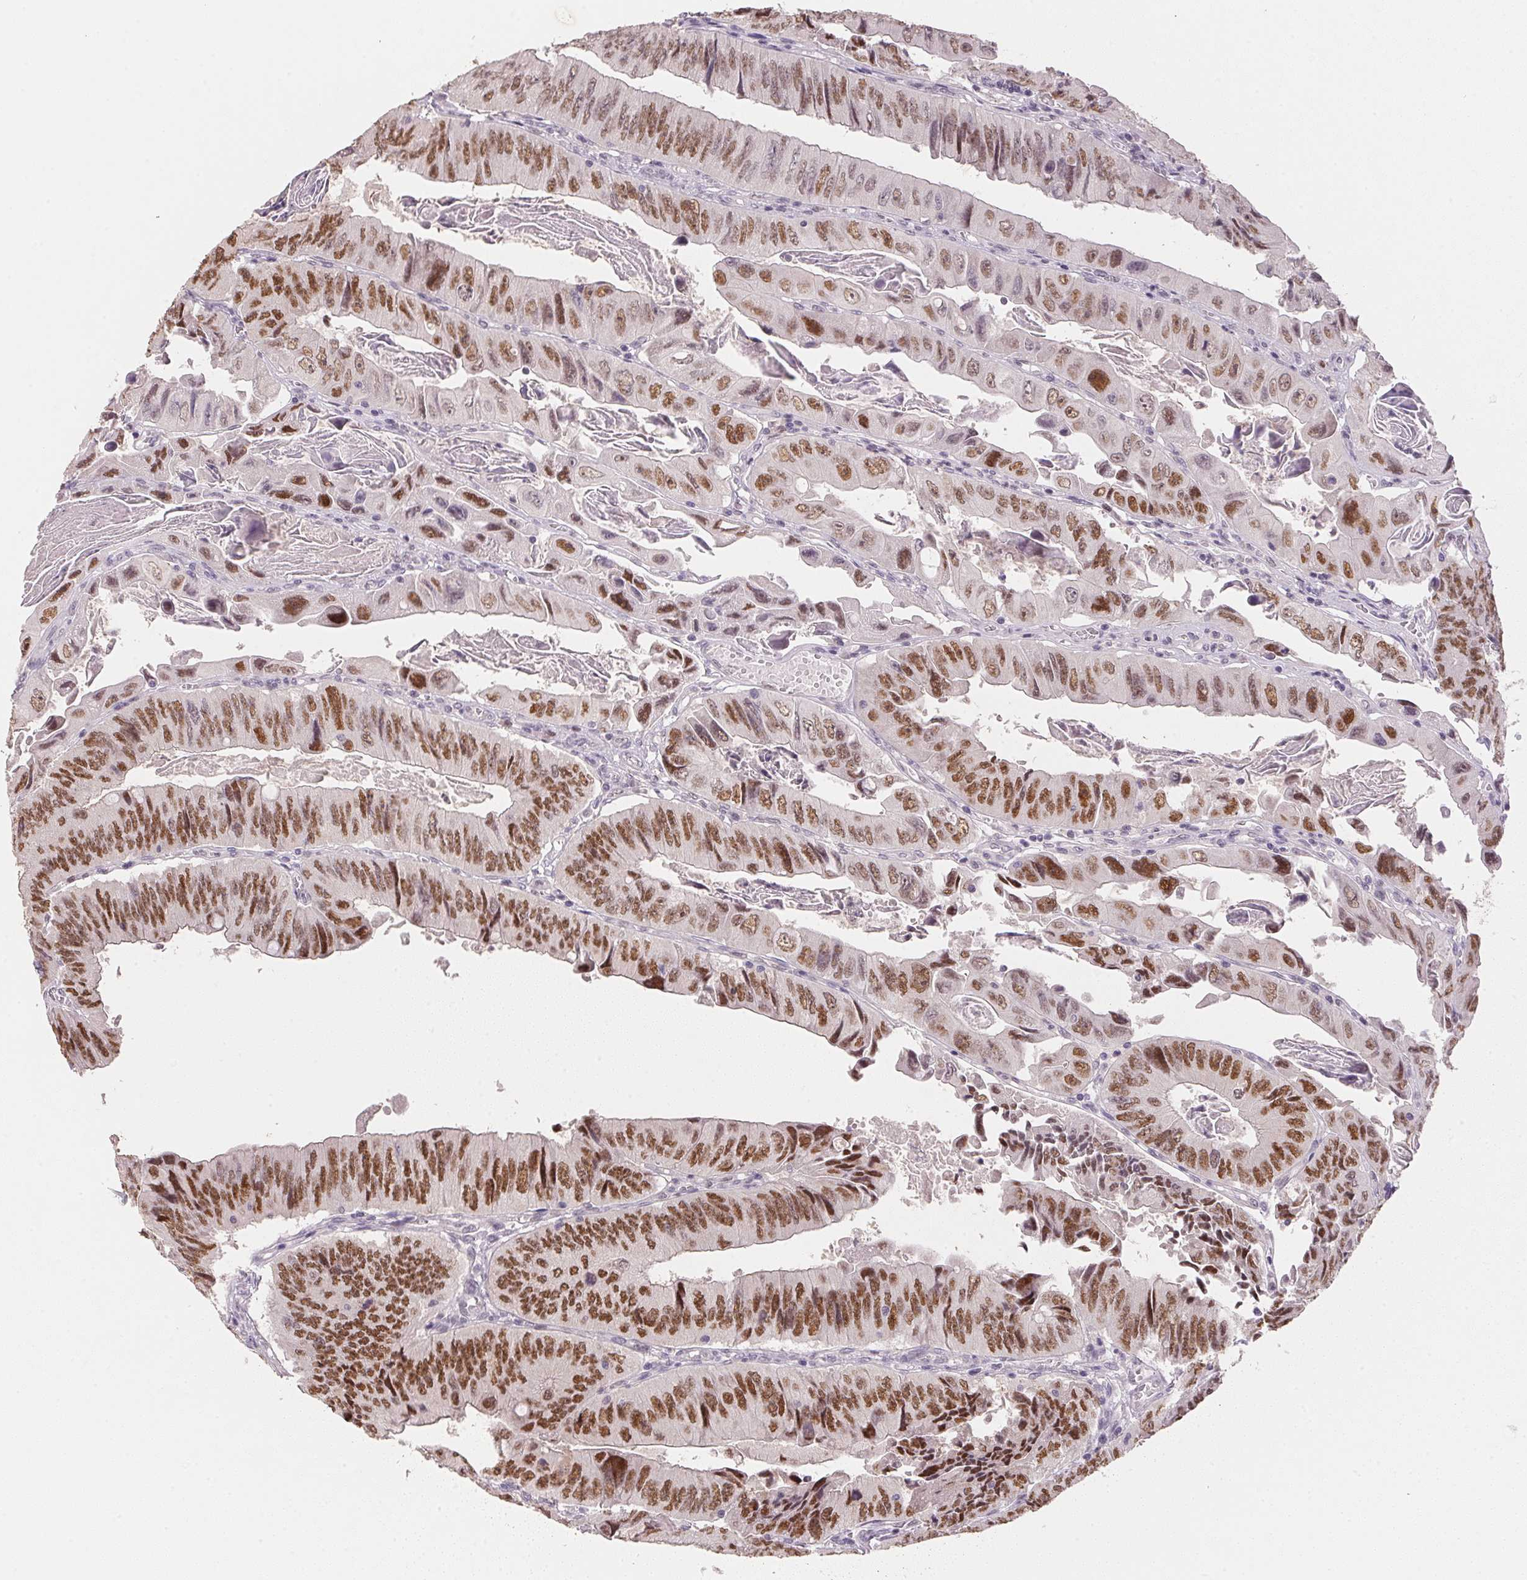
{"staining": {"intensity": "moderate", "quantity": ">75%", "location": "nuclear"}, "tissue": "colorectal cancer", "cell_type": "Tumor cells", "image_type": "cancer", "snomed": [{"axis": "morphology", "description": "Adenocarcinoma, NOS"}, {"axis": "topography", "description": "Colon"}], "caption": "Moderate nuclear protein positivity is appreciated in approximately >75% of tumor cells in adenocarcinoma (colorectal). (brown staining indicates protein expression, while blue staining denotes nuclei).", "gene": "POLR3G", "patient": {"sex": "female", "age": 84}}